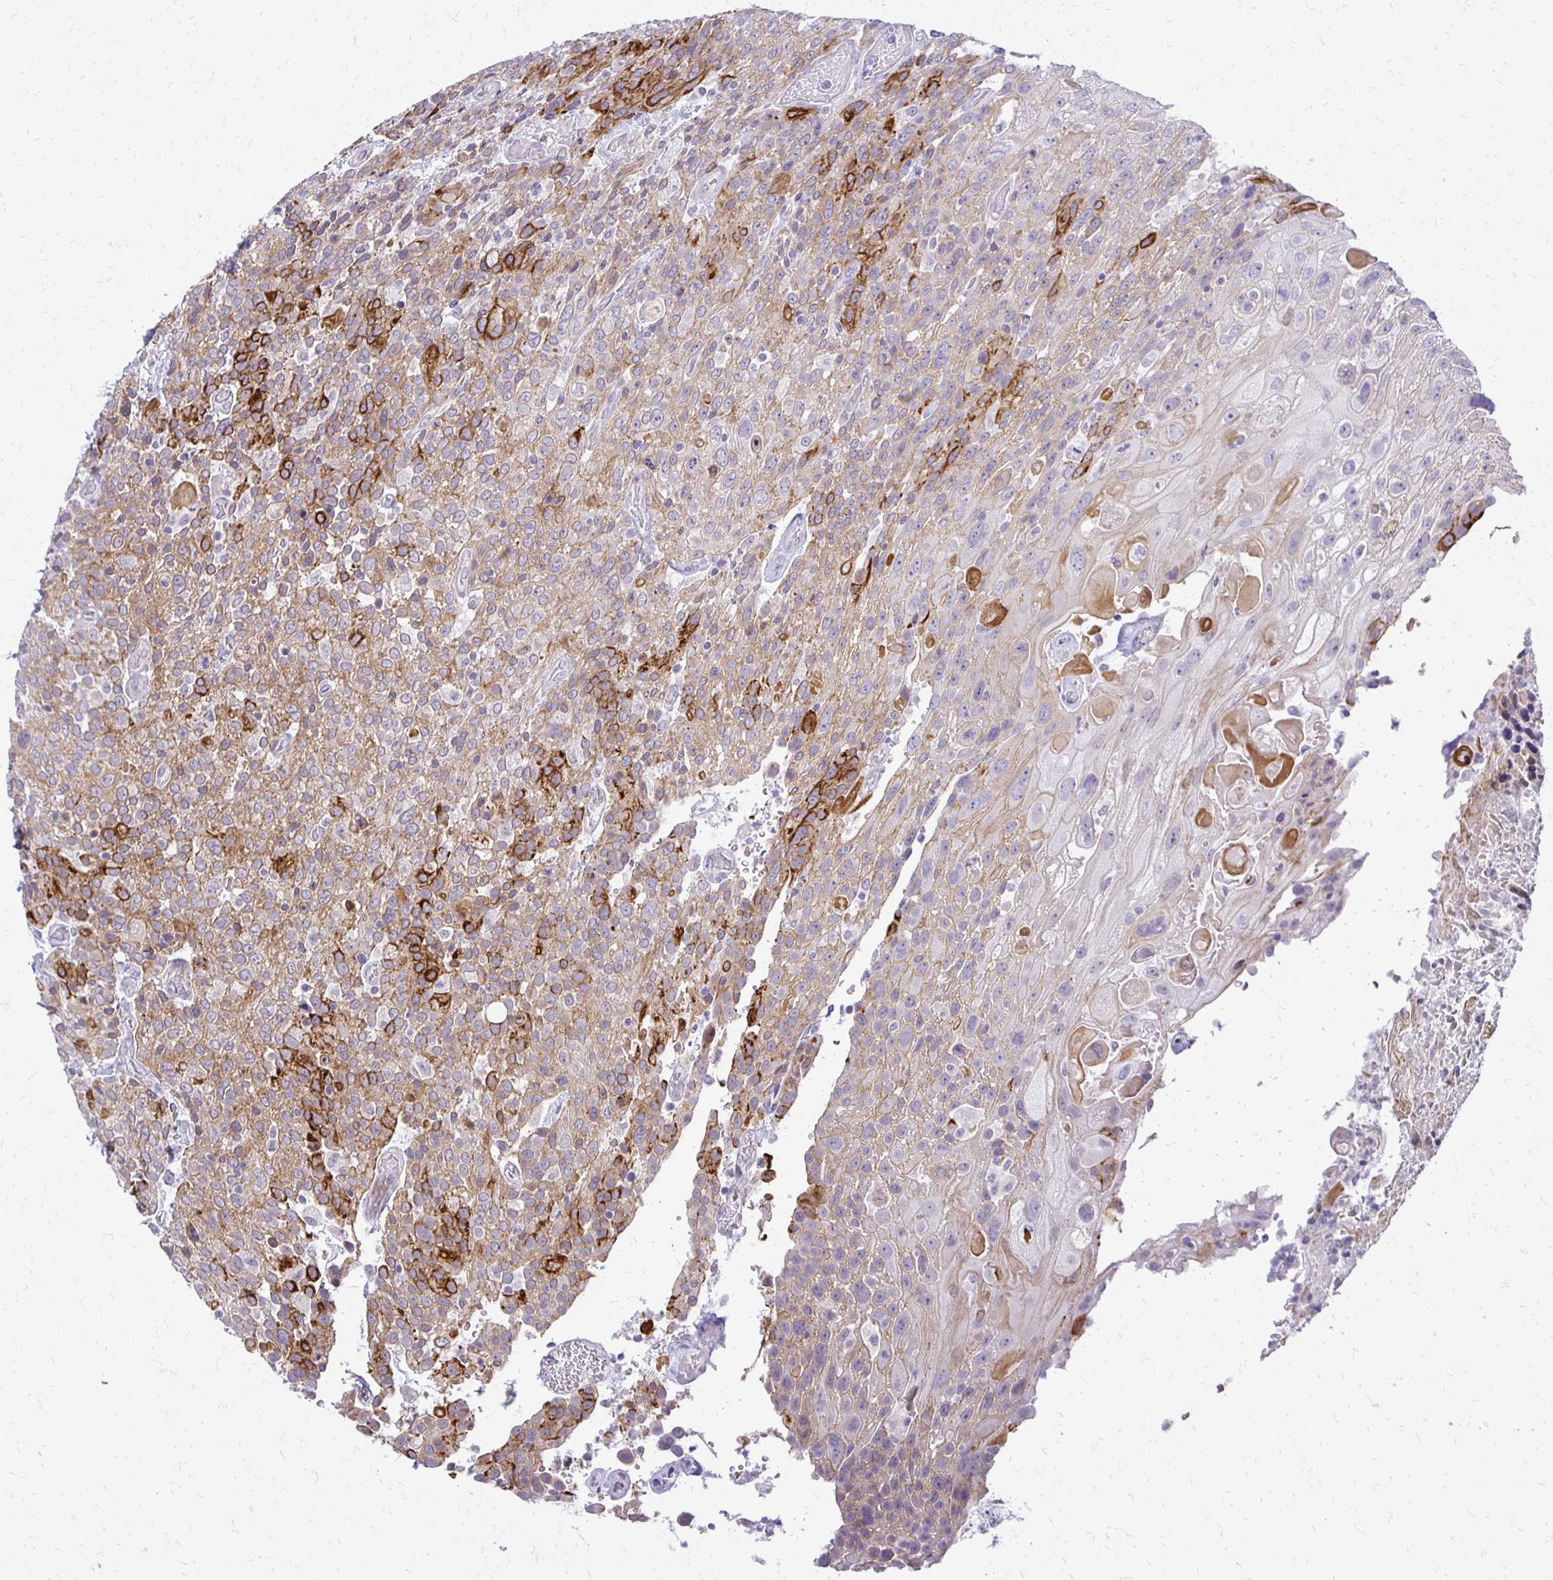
{"staining": {"intensity": "strong", "quantity": "25%-75%", "location": "cytoplasmic/membranous"}, "tissue": "urothelial cancer", "cell_type": "Tumor cells", "image_type": "cancer", "snomed": [{"axis": "morphology", "description": "Urothelial carcinoma, High grade"}, {"axis": "topography", "description": "Urinary bladder"}], "caption": "High-grade urothelial carcinoma stained with a brown dye displays strong cytoplasmic/membranous positive positivity in about 25%-75% of tumor cells.", "gene": "EPYC", "patient": {"sex": "female", "age": 70}}